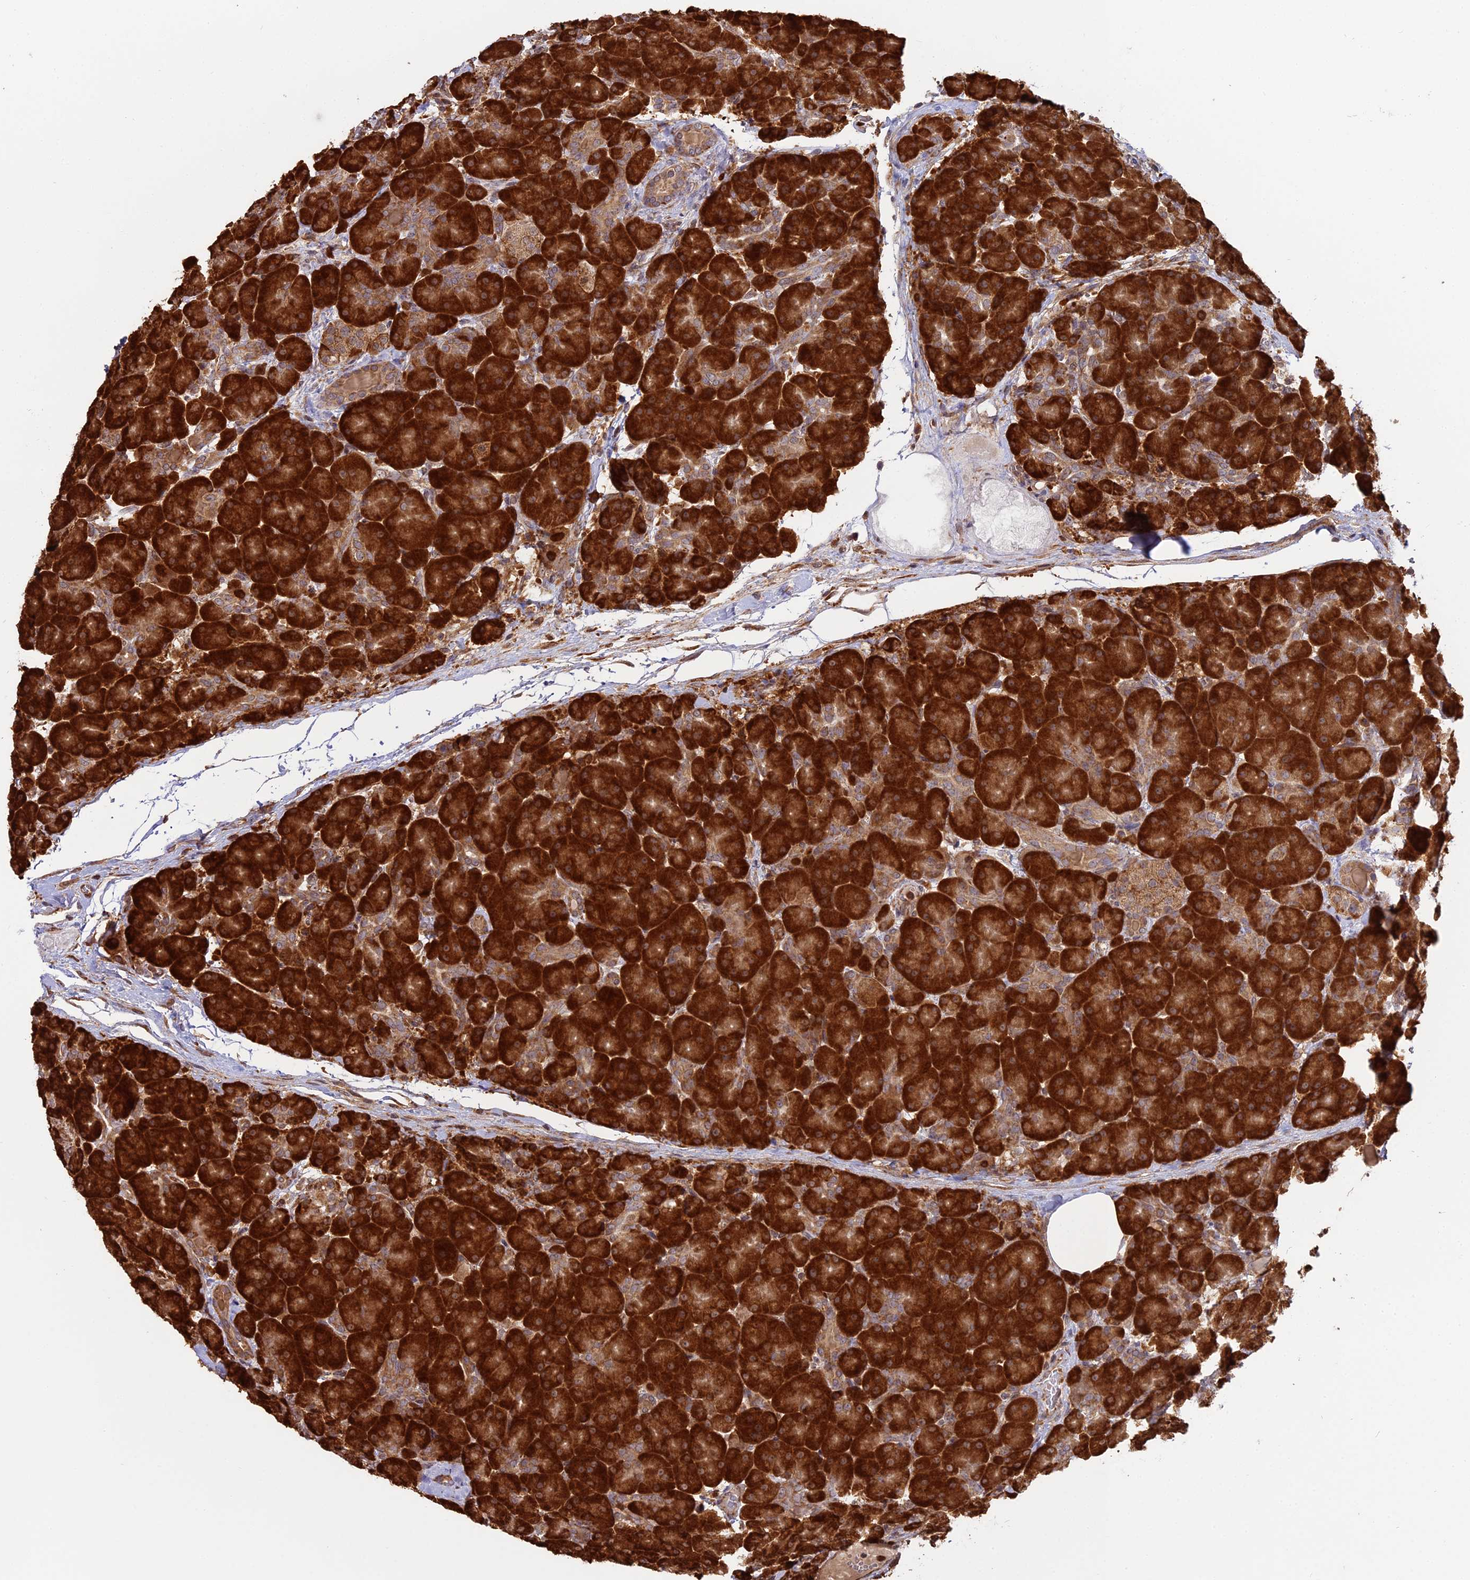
{"staining": {"intensity": "strong", "quantity": ">75%", "location": "cytoplasmic/membranous"}, "tissue": "pancreas", "cell_type": "Exocrine glandular cells", "image_type": "normal", "snomed": [{"axis": "morphology", "description": "Normal tissue, NOS"}, {"axis": "topography", "description": "Pancreas"}], "caption": "This is a micrograph of immunohistochemistry (IHC) staining of normal pancreas, which shows strong positivity in the cytoplasmic/membranous of exocrine glandular cells.", "gene": "RPL26", "patient": {"sex": "male", "age": 66}}